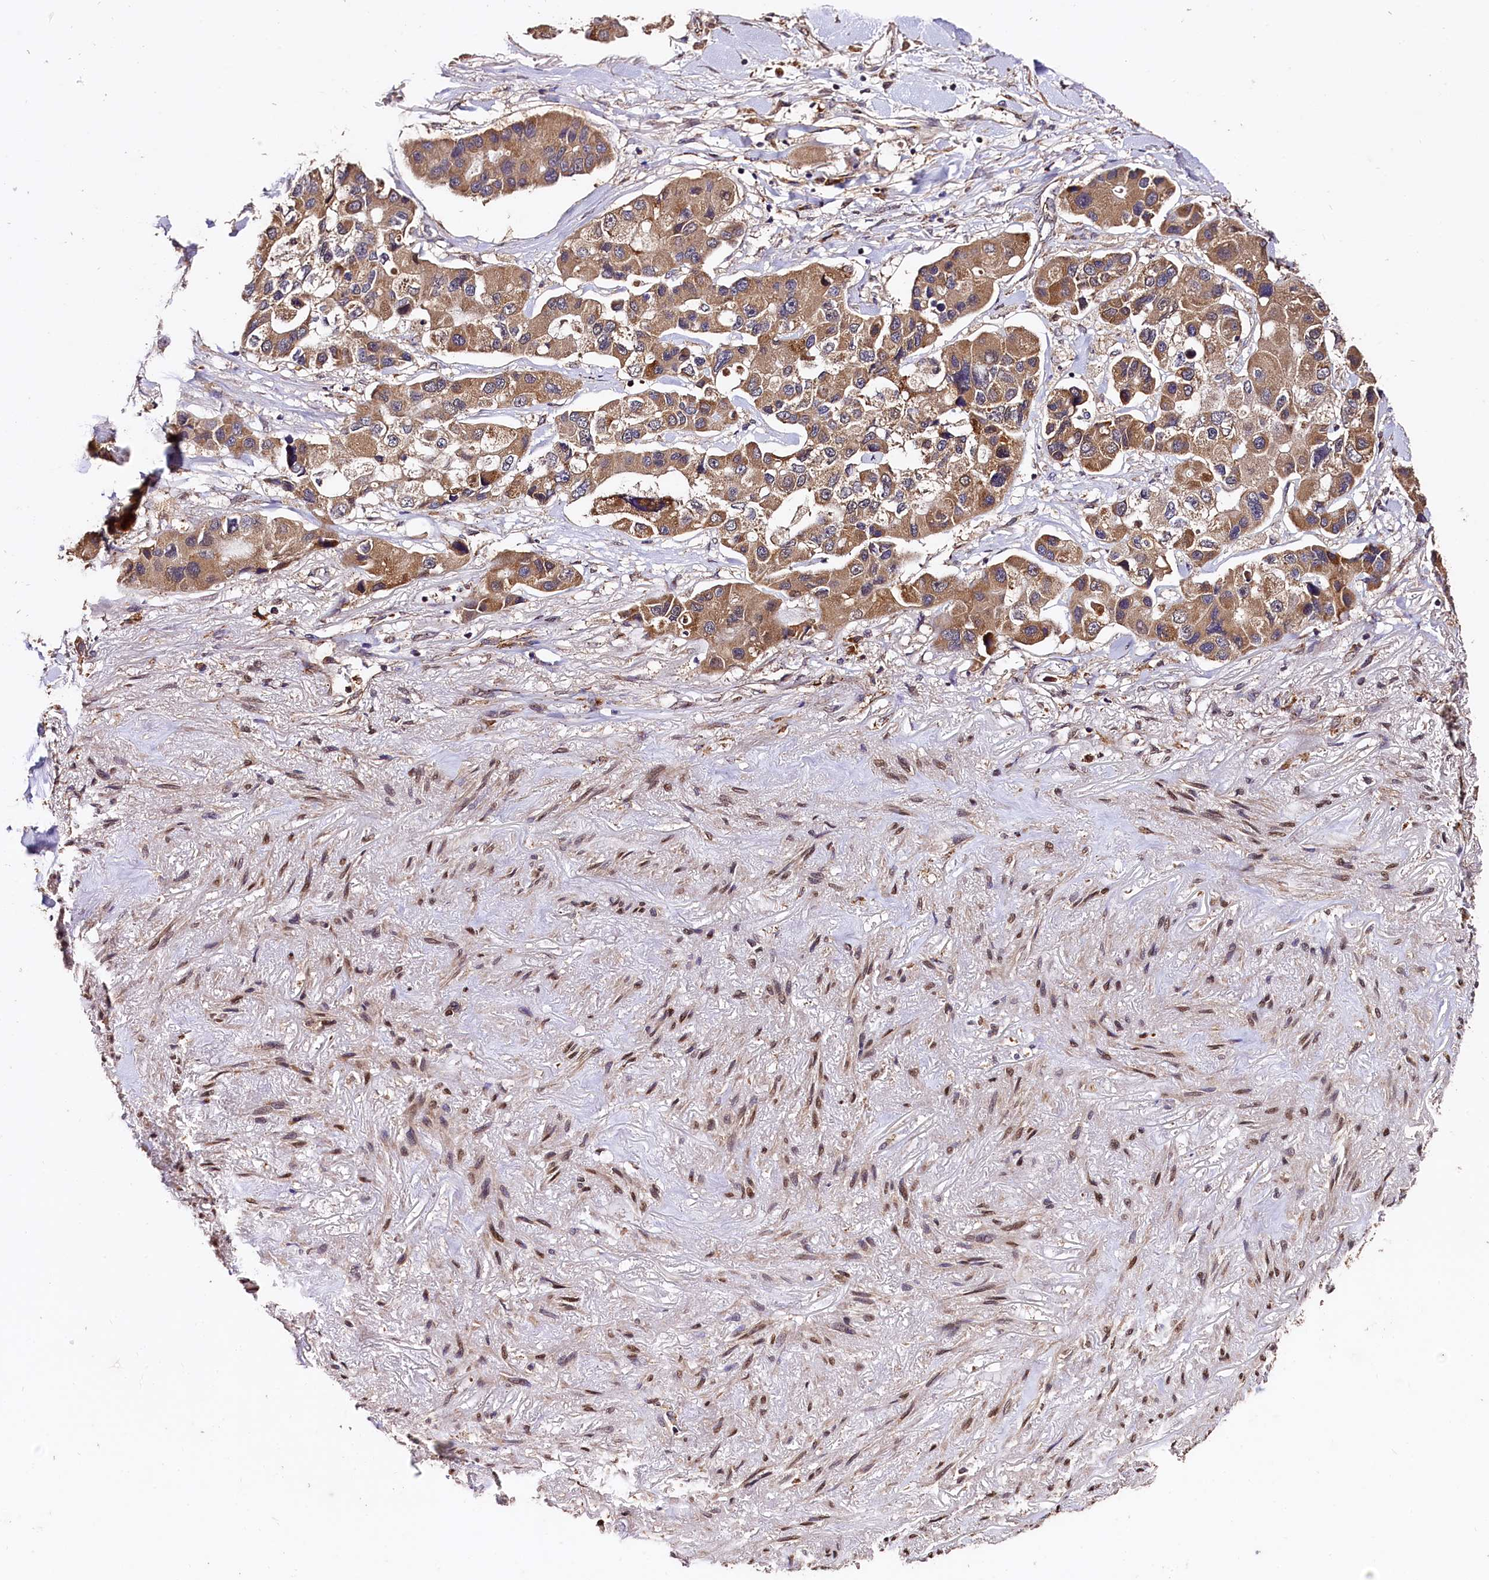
{"staining": {"intensity": "moderate", "quantity": ">75%", "location": "cytoplasmic/membranous"}, "tissue": "lung cancer", "cell_type": "Tumor cells", "image_type": "cancer", "snomed": [{"axis": "morphology", "description": "Adenocarcinoma, NOS"}, {"axis": "topography", "description": "Lung"}], "caption": "Approximately >75% of tumor cells in lung adenocarcinoma exhibit moderate cytoplasmic/membranous protein expression as visualized by brown immunohistochemical staining.", "gene": "RASSF1", "patient": {"sex": "female", "age": 54}}